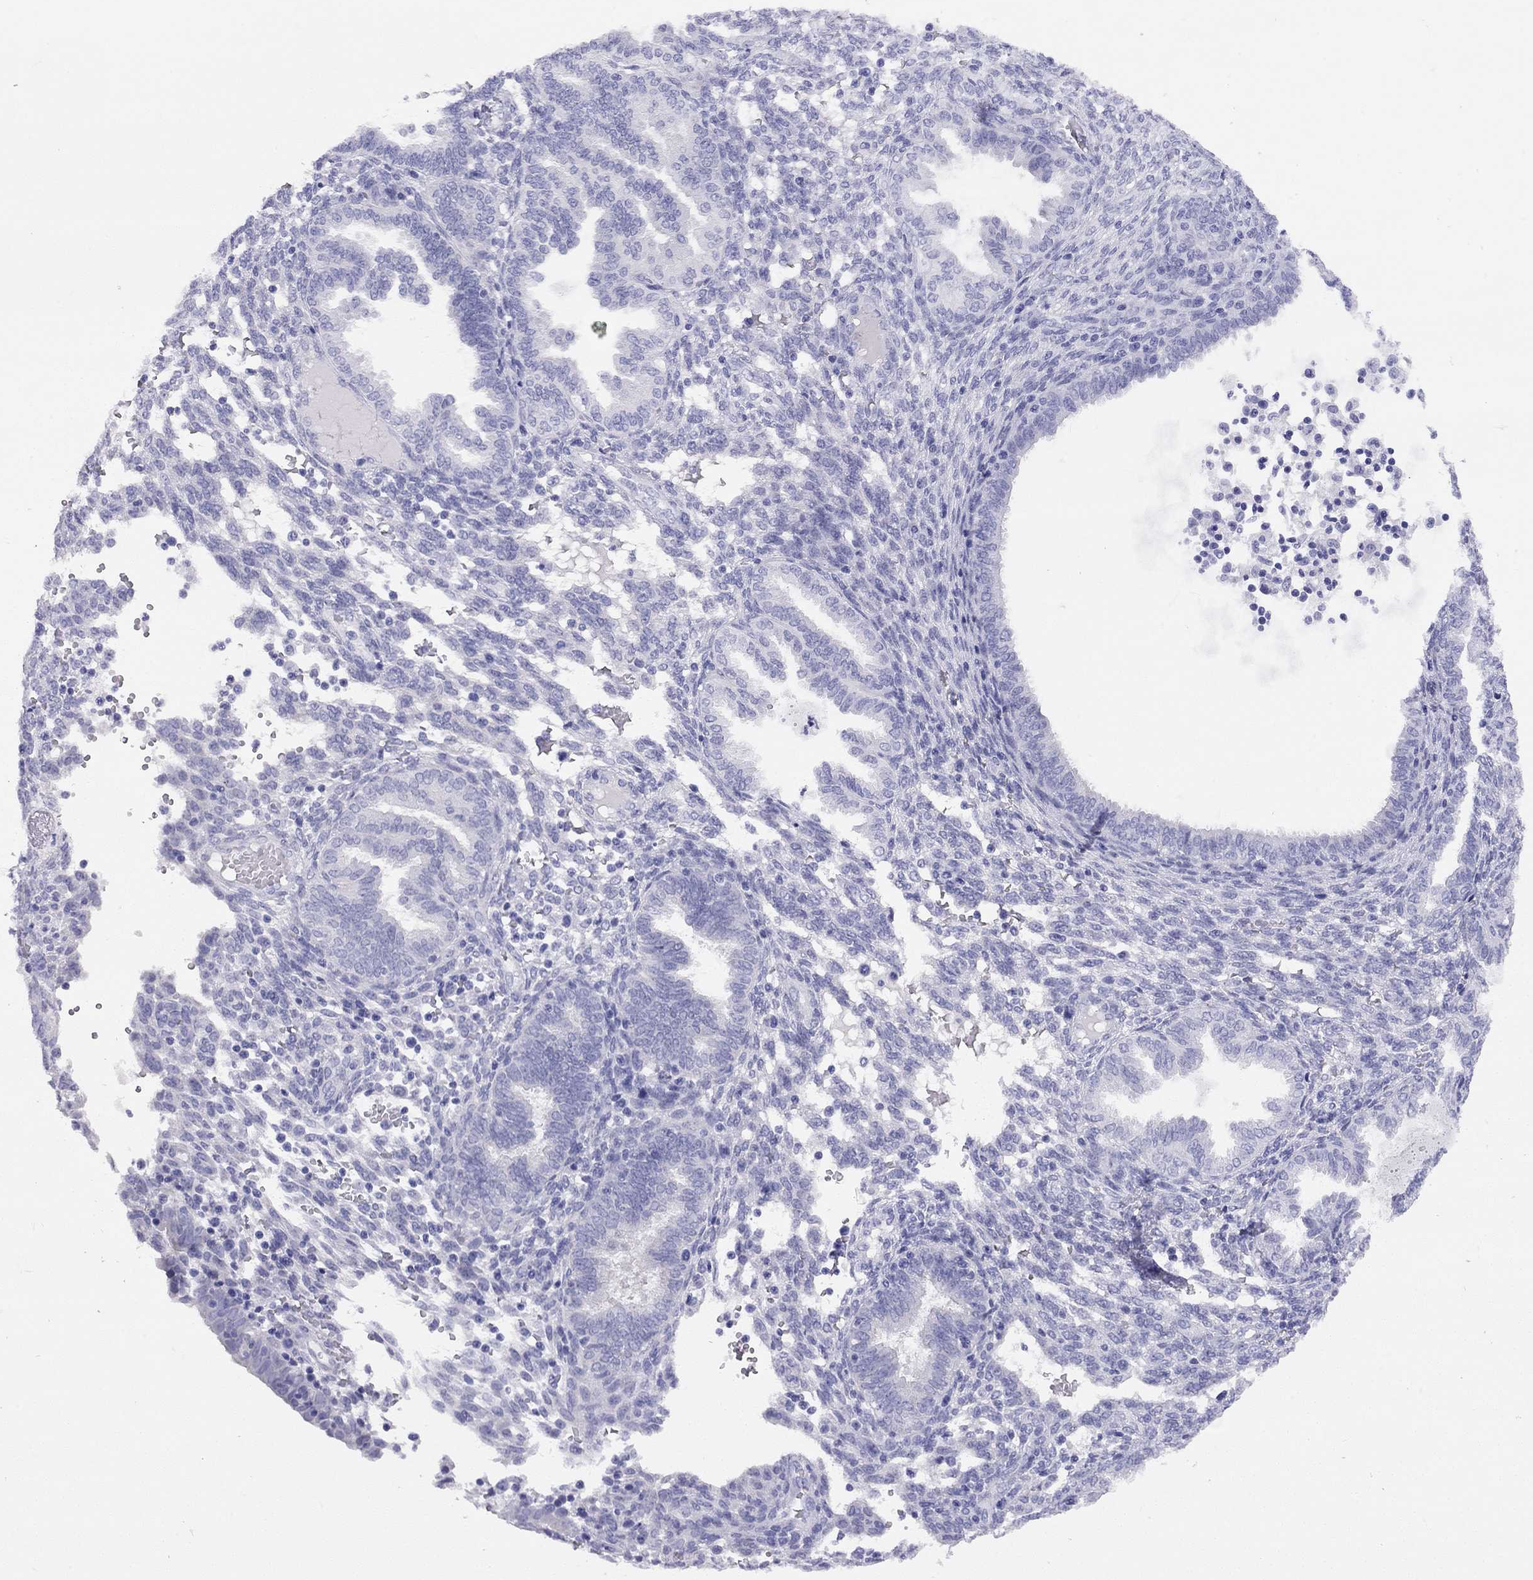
{"staining": {"intensity": "negative", "quantity": "none", "location": "none"}, "tissue": "endometrium", "cell_type": "Cells in endometrial stroma", "image_type": "normal", "snomed": [{"axis": "morphology", "description": "Normal tissue, NOS"}, {"axis": "topography", "description": "Endometrium"}], "caption": "Histopathology image shows no significant protein positivity in cells in endometrial stroma of benign endometrium.", "gene": "LRIT2", "patient": {"sex": "female", "age": 42}}